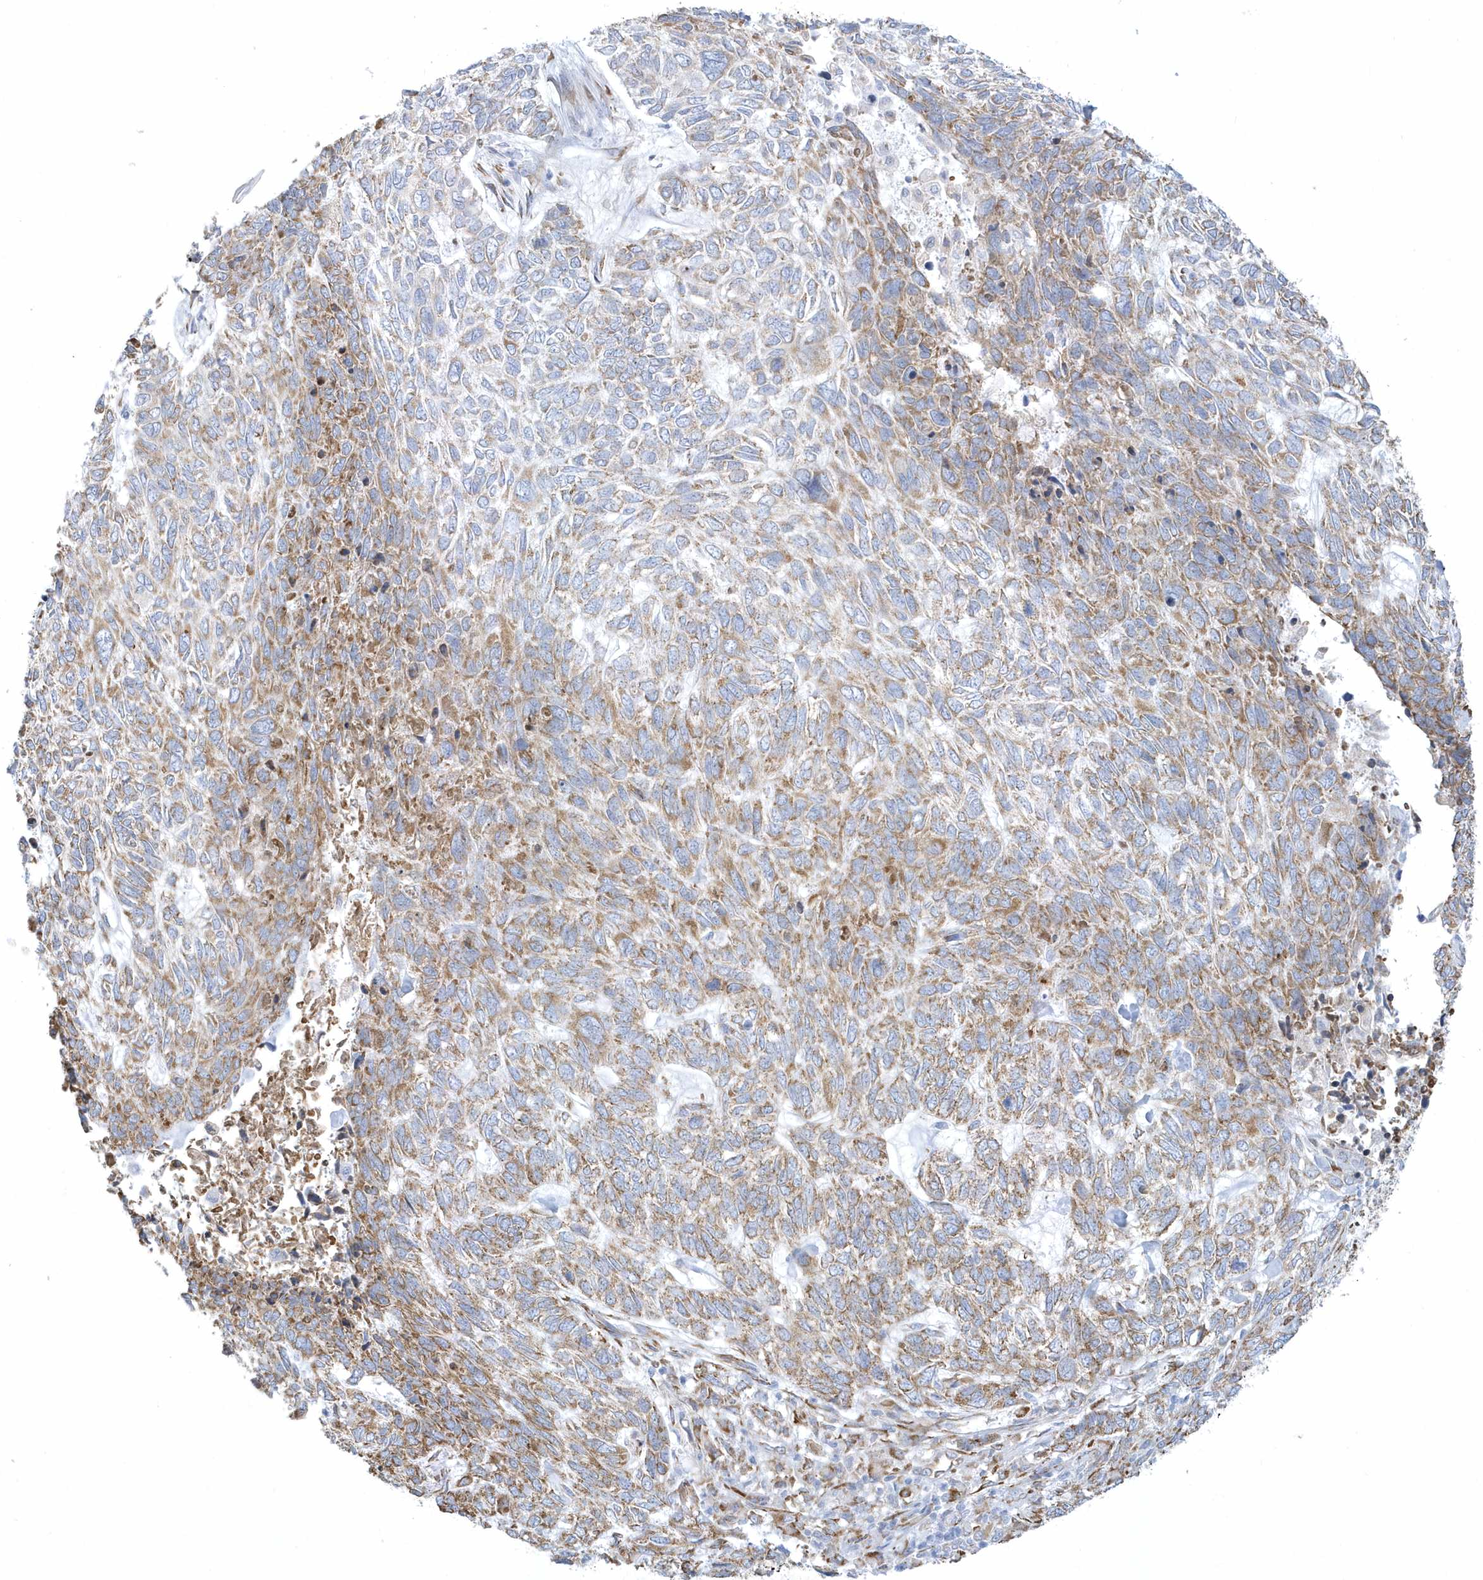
{"staining": {"intensity": "moderate", "quantity": "25%-75%", "location": "cytoplasmic/membranous"}, "tissue": "skin cancer", "cell_type": "Tumor cells", "image_type": "cancer", "snomed": [{"axis": "morphology", "description": "Basal cell carcinoma"}, {"axis": "topography", "description": "Skin"}], "caption": "Immunohistochemical staining of human skin cancer (basal cell carcinoma) demonstrates medium levels of moderate cytoplasmic/membranous protein expression in approximately 25%-75% of tumor cells.", "gene": "DCAF1", "patient": {"sex": "female", "age": 65}}